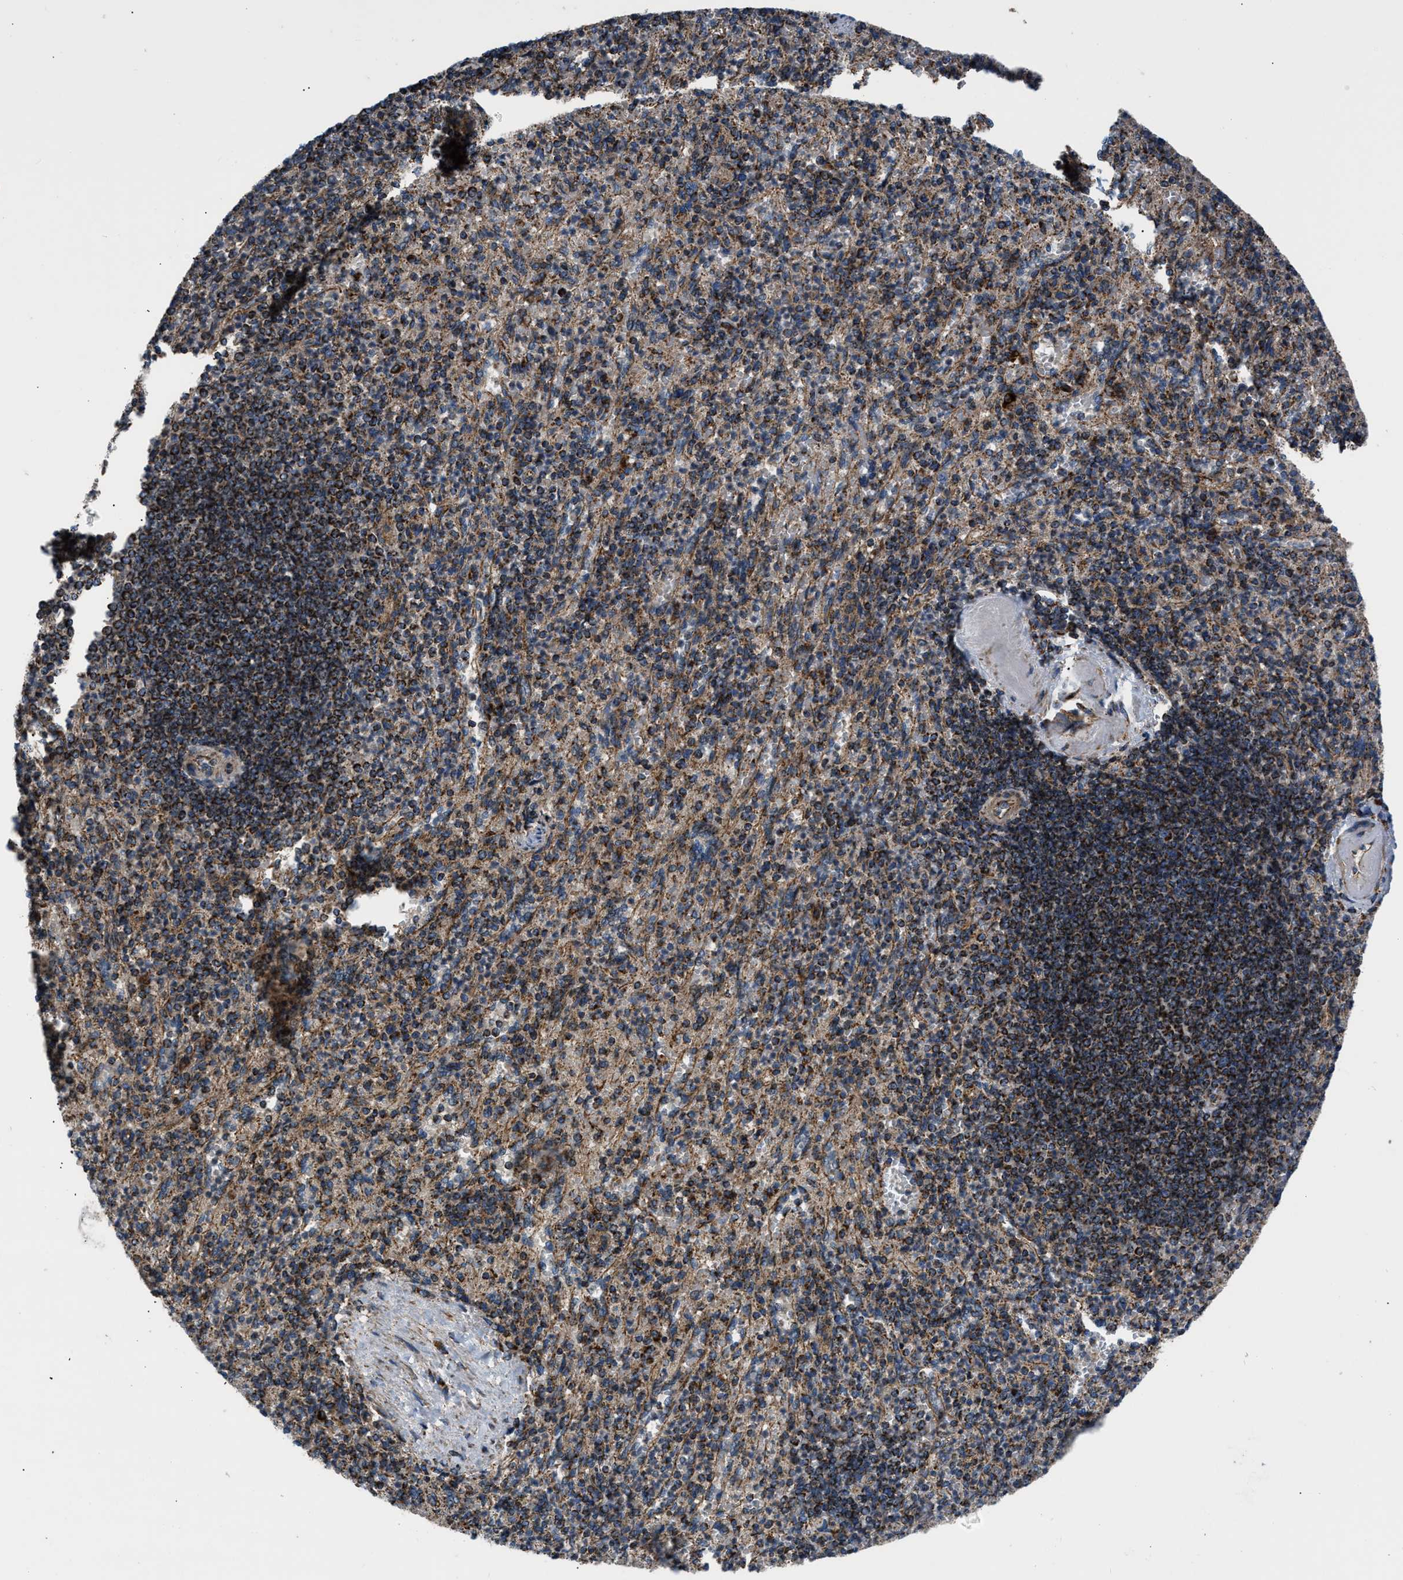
{"staining": {"intensity": "strong", "quantity": ">75%", "location": "cytoplasmic/membranous"}, "tissue": "spleen", "cell_type": "Cells in red pulp", "image_type": "normal", "snomed": [{"axis": "morphology", "description": "Normal tissue, NOS"}, {"axis": "topography", "description": "Spleen"}], "caption": "High-magnification brightfield microscopy of unremarkable spleen stained with DAB (3,3'-diaminobenzidine) (brown) and counterstained with hematoxylin (blue). cells in red pulp exhibit strong cytoplasmic/membranous positivity is appreciated in about>75% of cells.", "gene": "OPTN", "patient": {"sex": "female", "age": 74}}